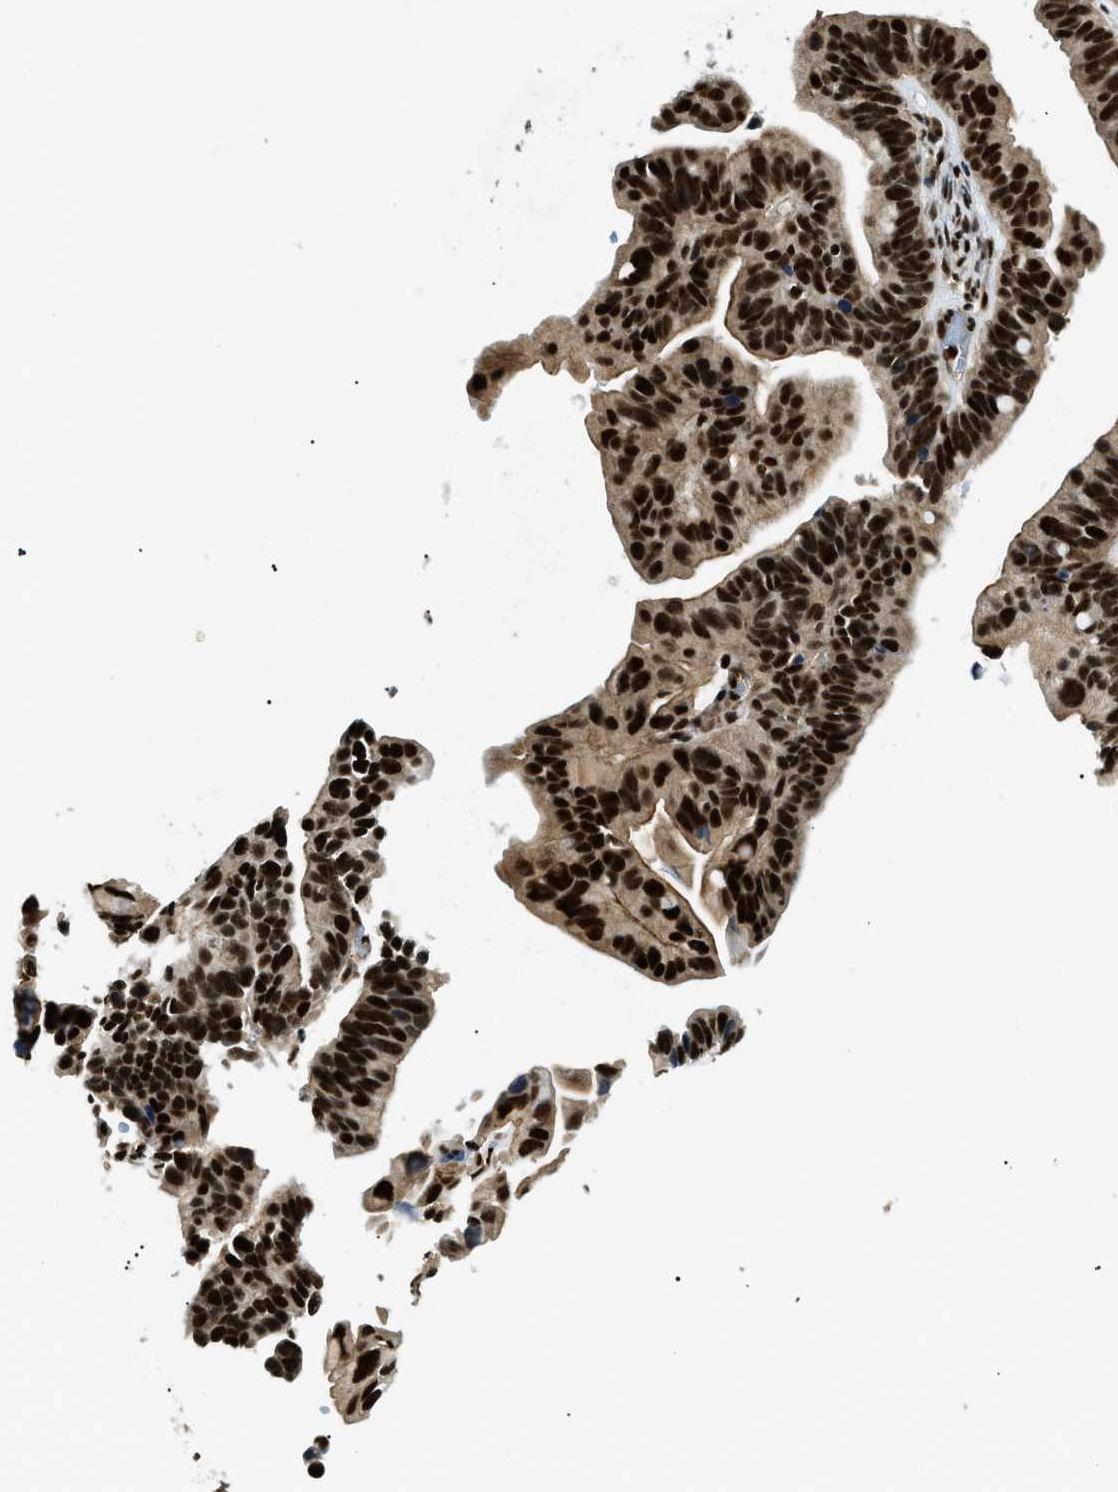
{"staining": {"intensity": "strong", "quantity": ">75%", "location": "nuclear"}, "tissue": "ovarian cancer", "cell_type": "Tumor cells", "image_type": "cancer", "snomed": [{"axis": "morphology", "description": "Cystadenocarcinoma, serous, NOS"}, {"axis": "topography", "description": "Ovary"}], "caption": "This is a histology image of immunohistochemistry (IHC) staining of ovarian serous cystadenocarcinoma, which shows strong staining in the nuclear of tumor cells.", "gene": "CWC25", "patient": {"sex": "female", "age": 56}}